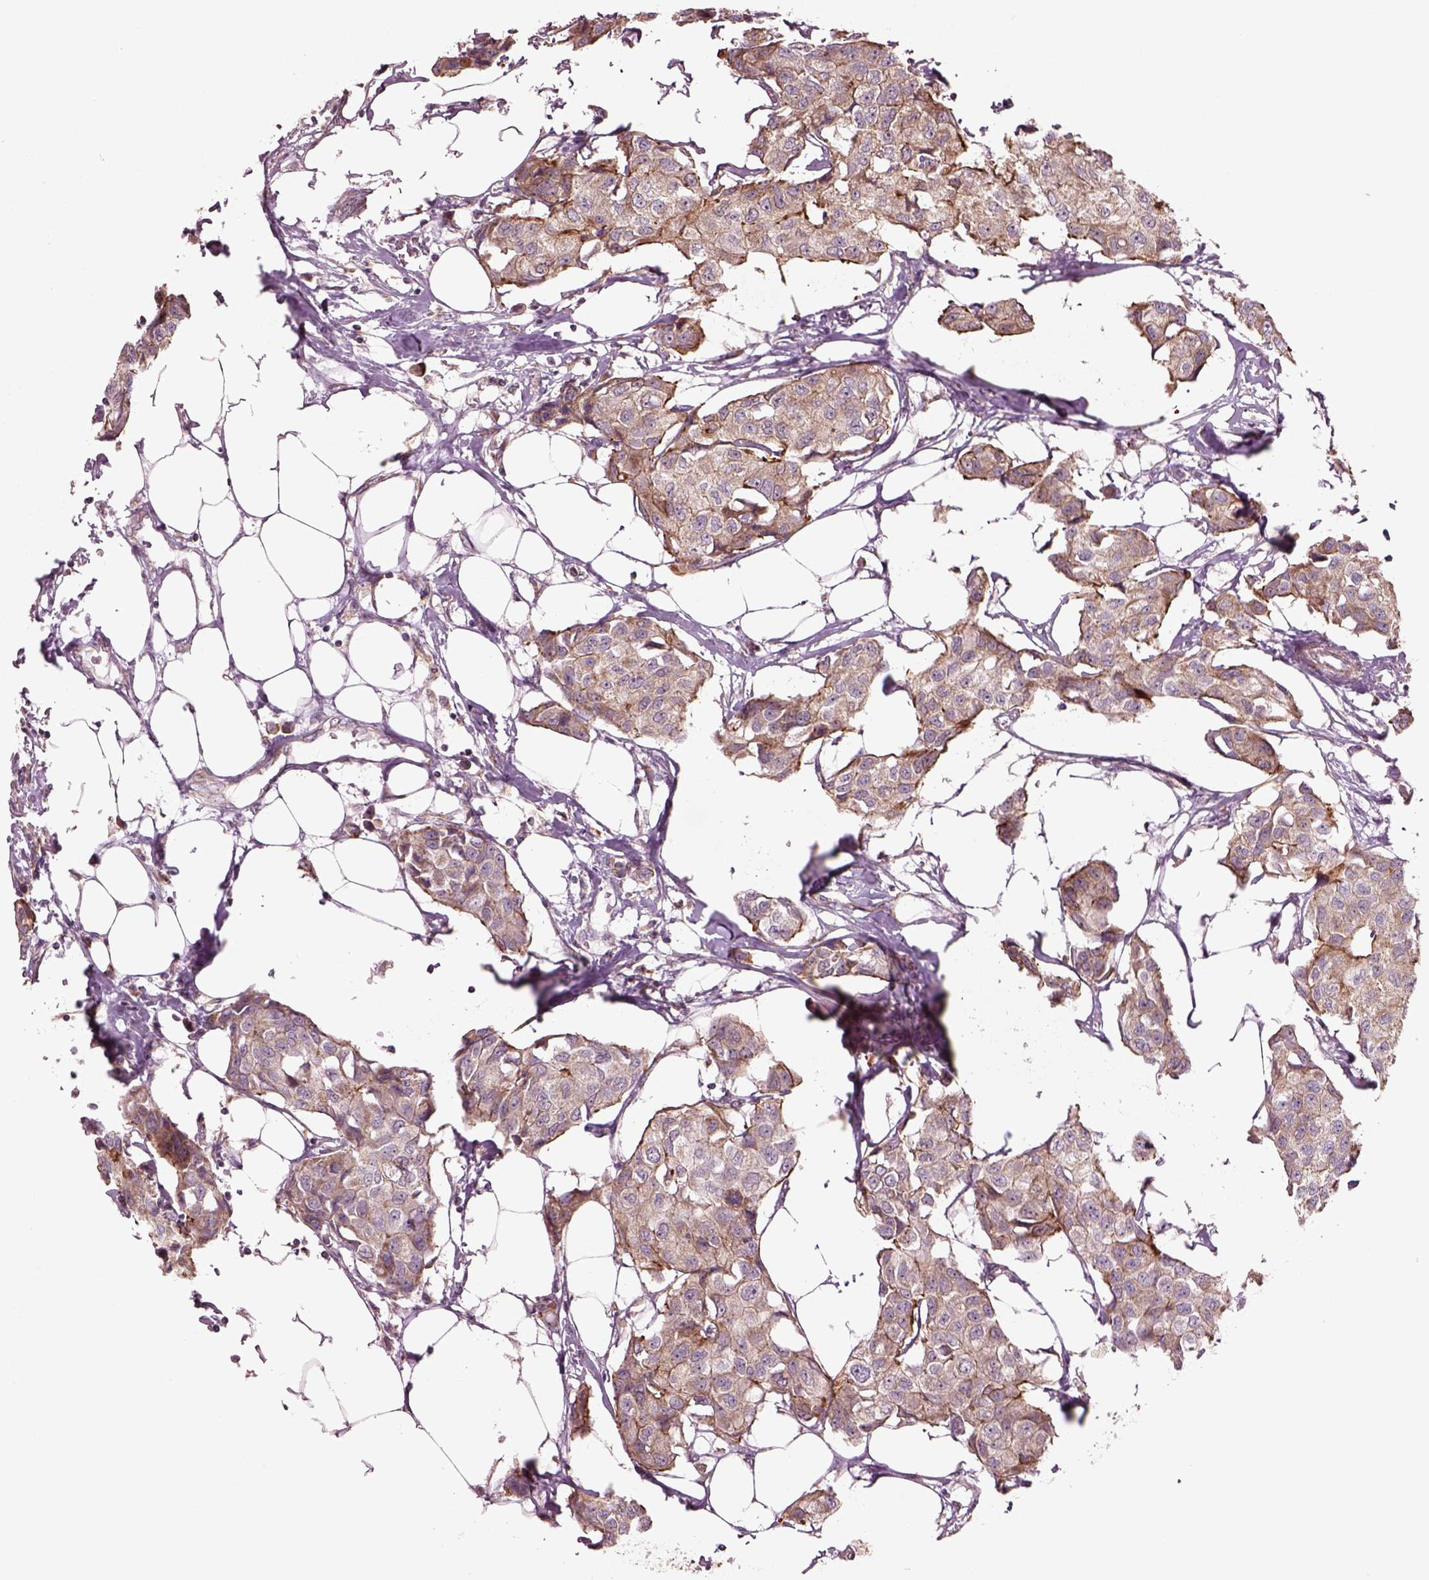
{"staining": {"intensity": "moderate", "quantity": ">75%", "location": "cytoplasmic/membranous"}, "tissue": "breast cancer", "cell_type": "Tumor cells", "image_type": "cancer", "snomed": [{"axis": "morphology", "description": "Duct carcinoma"}, {"axis": "topography", "description": "Breast"}], "caption": "Moderate cytoplasmic/membranous expression for a protein is identified in approximately >75% of tumor cells of breast infiltrating ductal carcinoma using immunohistochemistry (IHC).", "gene": "SLC25A5", "patient": {"sex": "female", "age": 80}}